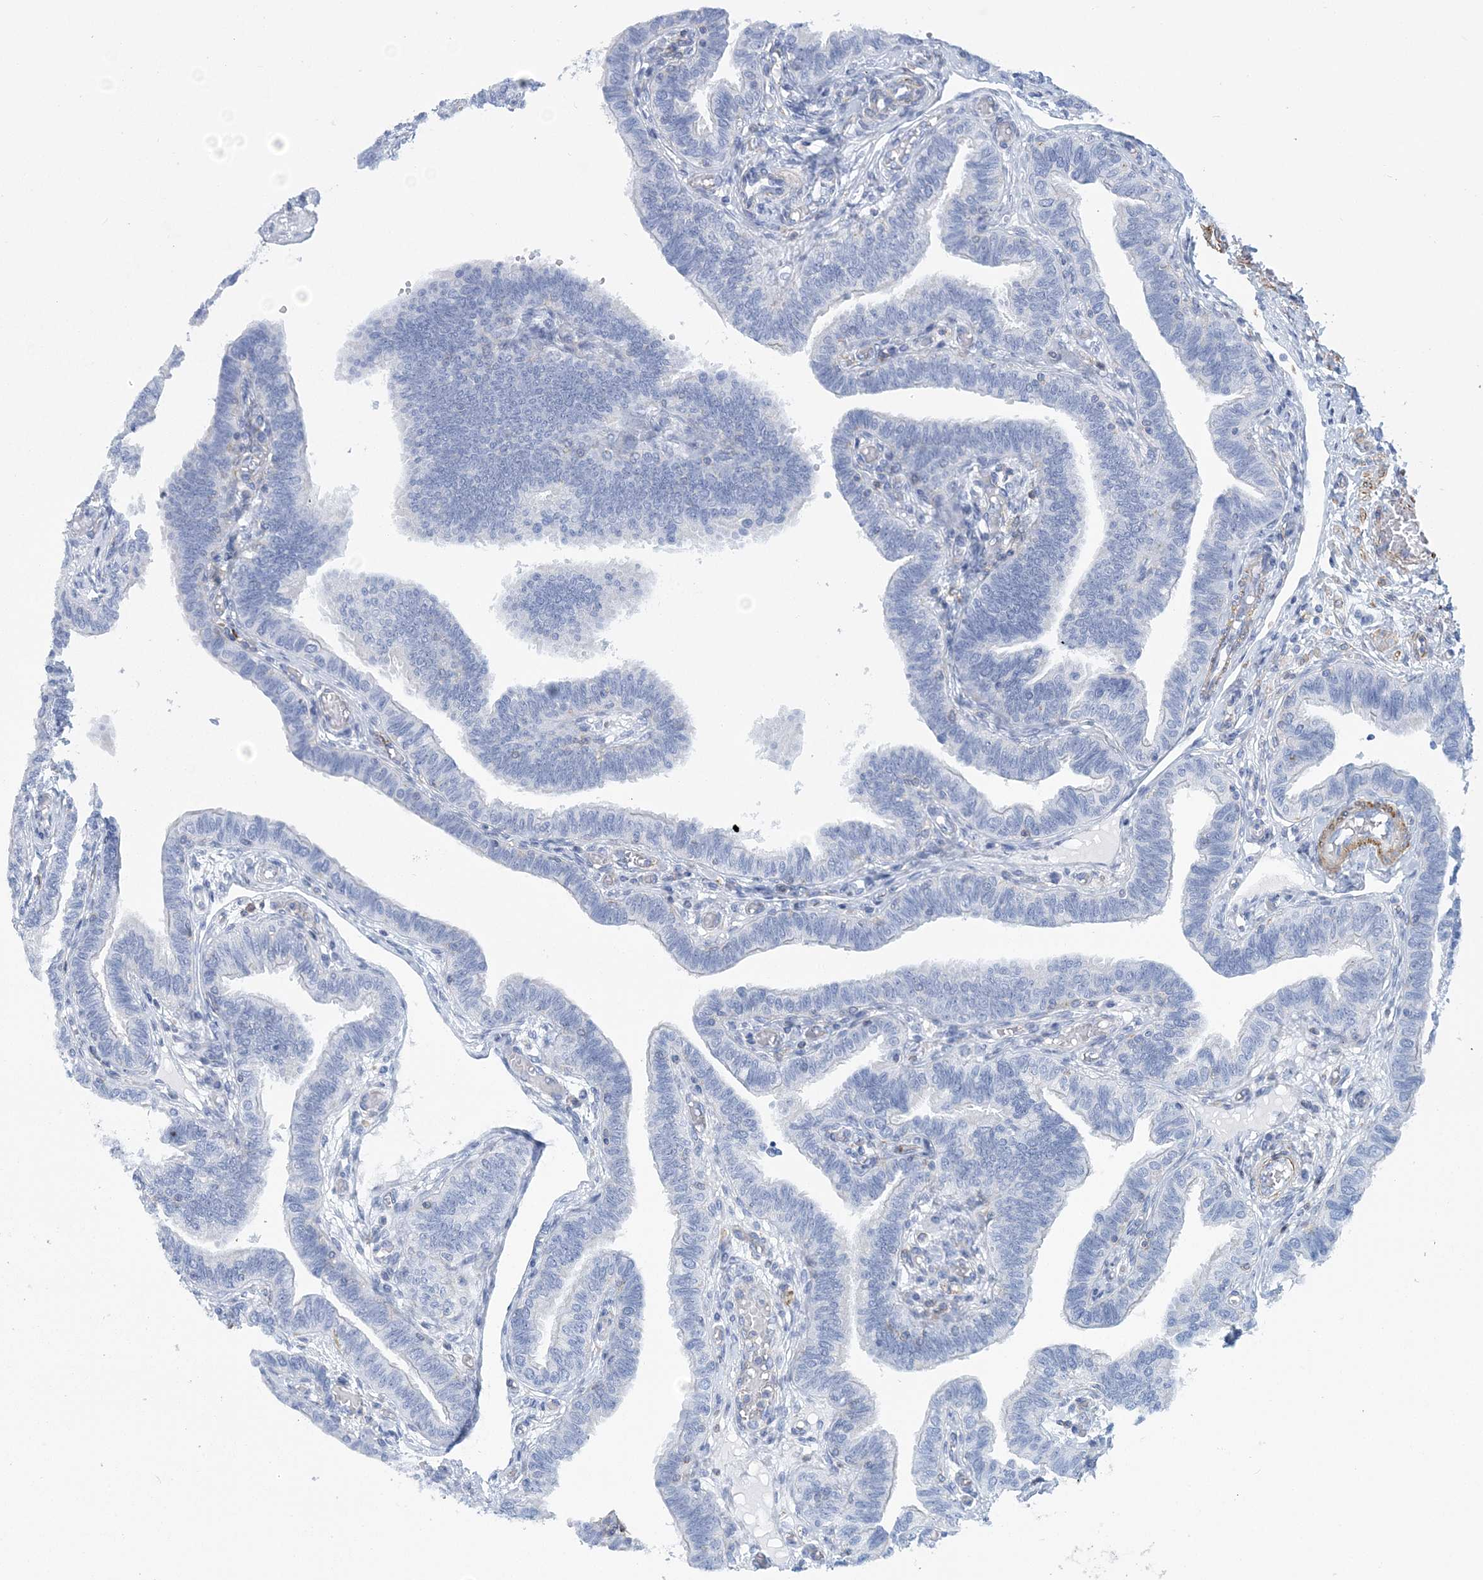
{"staining": {"intensity": "negative", "quantity": "none", "location": "none"}, "tissue": "fallopian tube", "cell_type": "Glandular cells", "image_type": "normal", "snomed": [{"axis": "morphology", "description": "Normal tissue, NOS"}, {"axis": "topography", "description": "Fallopian tube"}], "caption": "An immunohistochemistry (IHC) photomicrograph of normal fallopian tube is shown. There is no staining in glandular cells of fallopian tube.", "gene": "C11orf21", "patient": {"sex": "female", "age": 39}}